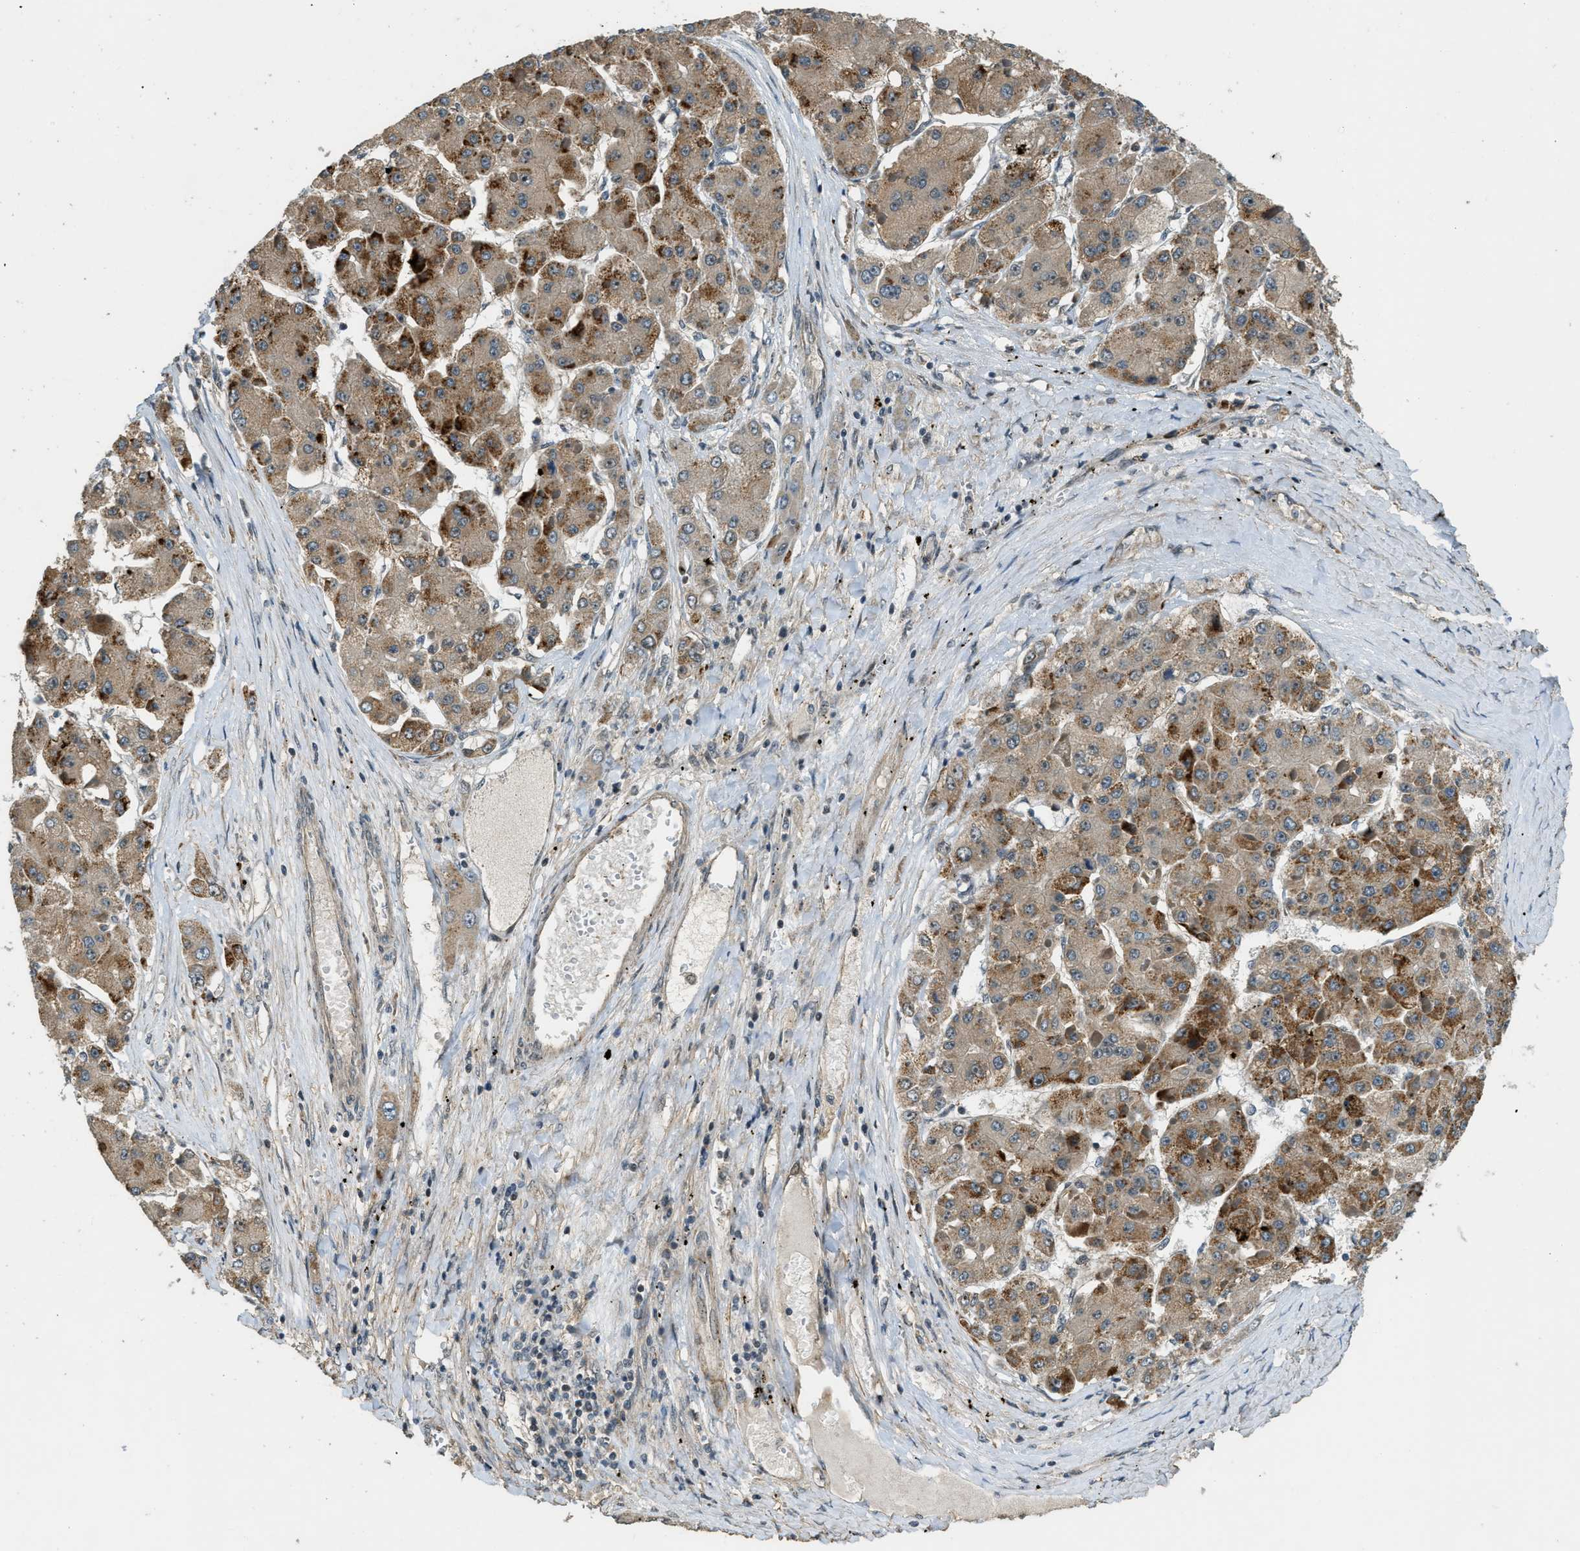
{"staining": {"intensity": "moderate", "quantity": ">75%", "location": "cytoplasmic/membranous"}, "tissue": "liver cancer", "cell_type": "Tumor cells", "image_type": "cancer", "snomed": [{"axis": "morphology", "description": "Carcinoma, Hepatocellular, NOS"}, {"axis": "topography", "description": "Liver"}], "caption": "An image showing moderate cytoplasmic/membranous expression in about >75% of tumor cells in liver cancer (hepatocellular carcinoma), as visualized by brown immunohistochemical staining.", "gene": "MED21", "patient": {"sex": "female", "age": 73}}